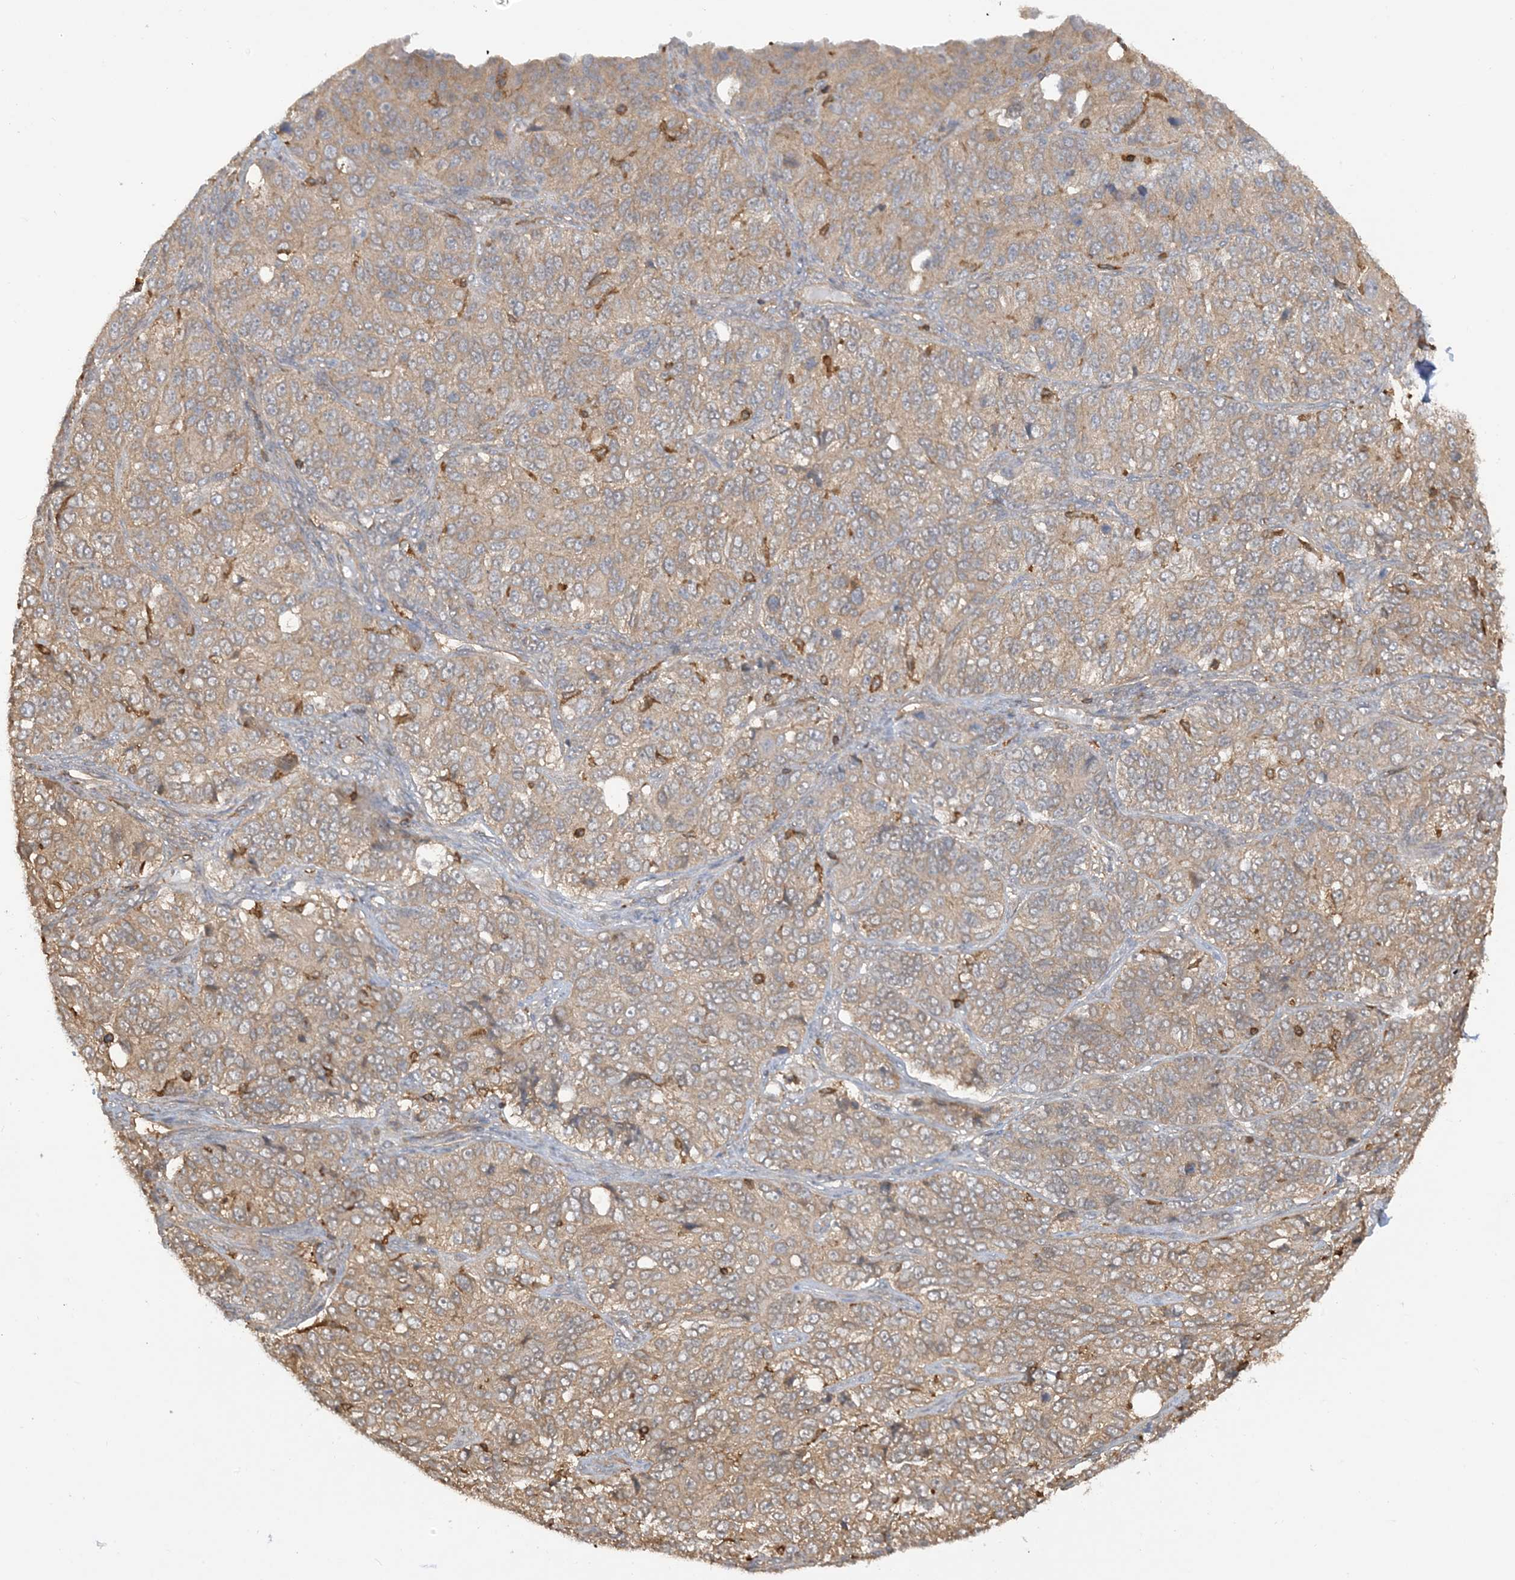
{"staining": {"intensity": "weak", "quantity": ">75%", "location": "cytoplasmic/membranous"}, "tissue": "ovarian cancer", "cell_type": "Tumor cells", "image_type": "cancer", "snomed": [{"axis": "morphology", "description": "Carcinoma, endometroid"}, {"axis": "topography", "description": "Ovary"}], "caption": "Immunohistochemistry (IHC) of ovarian cancer (endometroid carcinoma) exhibits low levels of weak cytoplasmic/membranous staining in approximately >75% of tumor cells.", "gene": "CAPZB", "patient": {"sex": "female", "age": 51}}